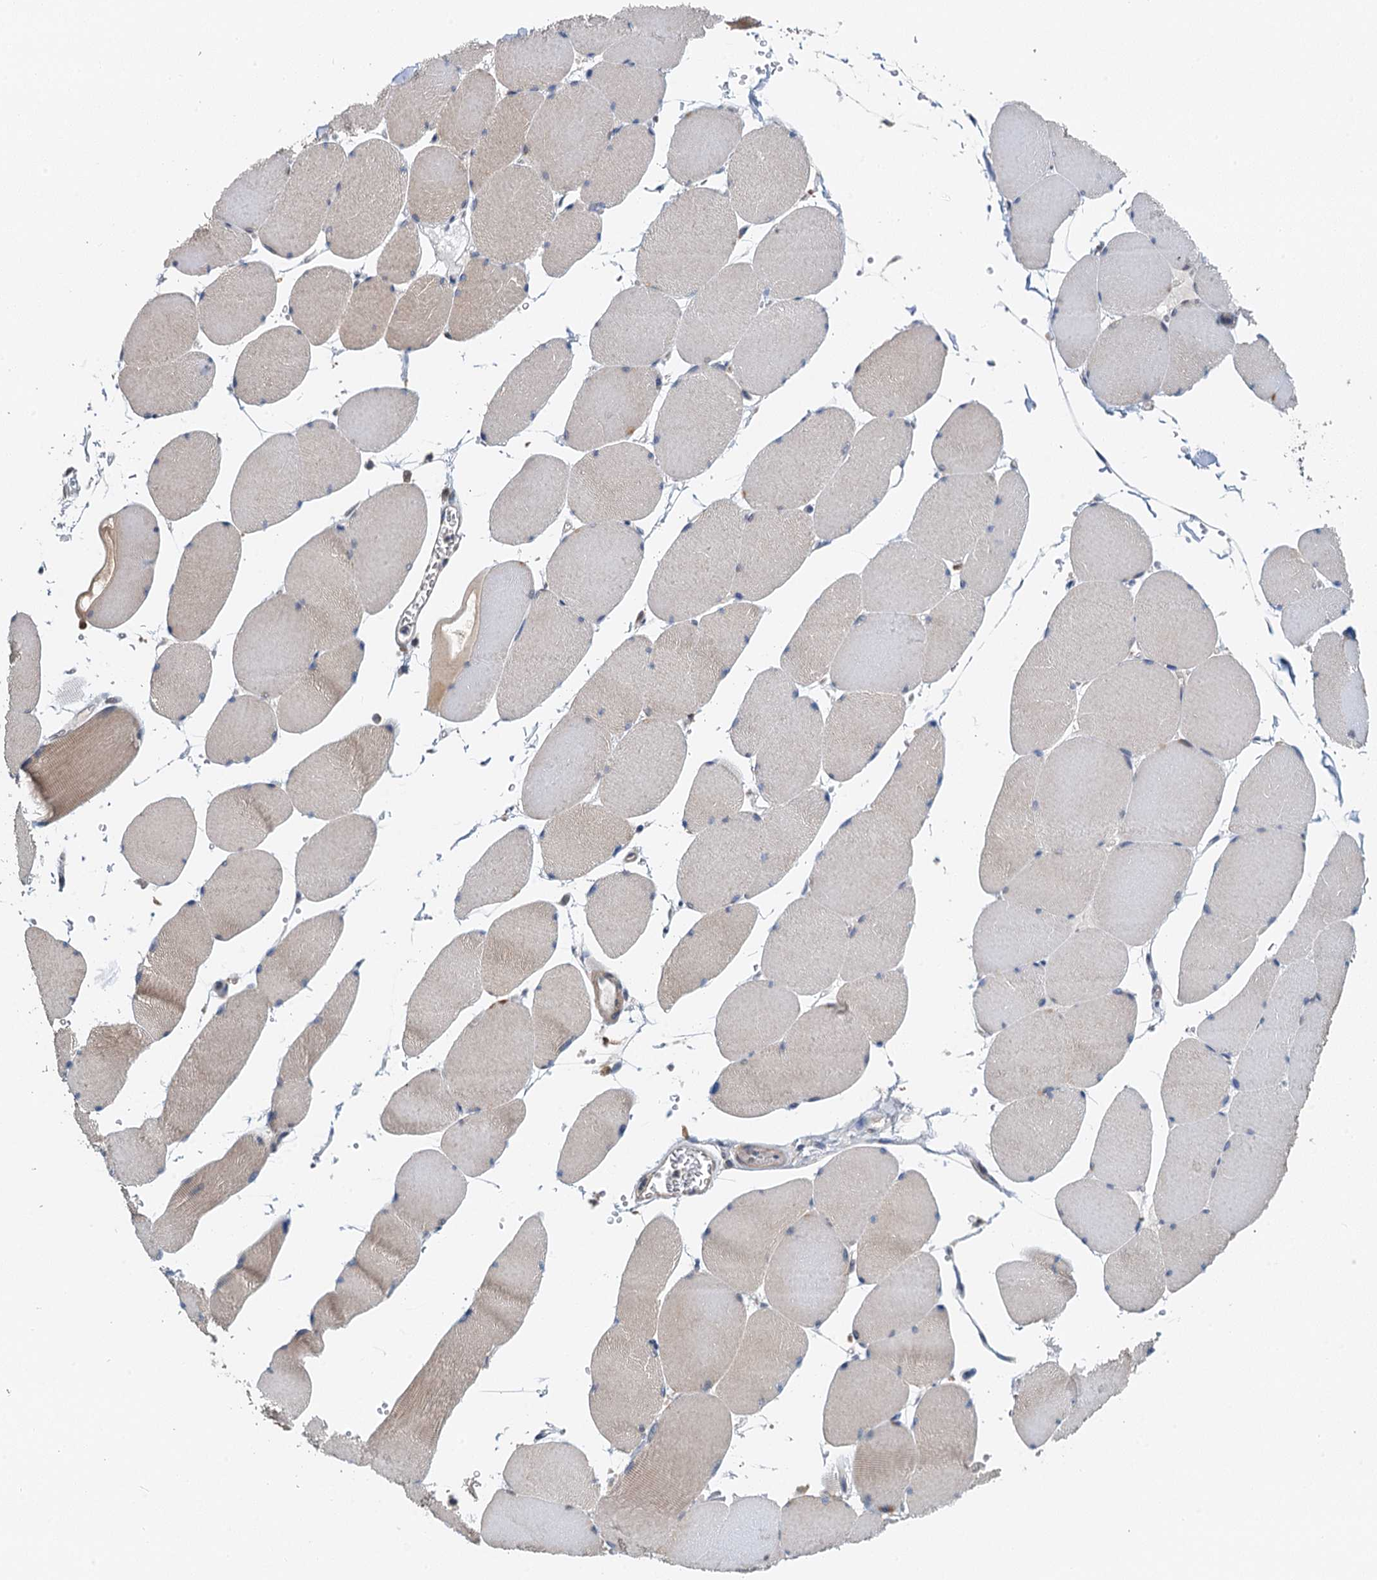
{"staining": {"intensity": "weak", "quantity": "25%-75%", "location": "cytoplasmic/membranous"}, "tissue": "skeletal muscle", "cell_type": "Myocytes", "image_type": "normal", "snomed": [{"axis": "morphology", "description": "Normal tissue, NOS"}, {"axis": "topography", "description": "Skeletal muscle"}, {"axis": "topography", "description": "Head-Neck"}], "caption": "Immunohistochemical staining of normal skeletal muscle reveals 25%-75% levels of weak cytoplasmic/membranous protein staining in approximately 25%-75% of myocytes. (DAB IHC with brightfield microscopy, high magnification).", "gene": "ZNF606", "patient": {"sex": "male", "age": 66}}